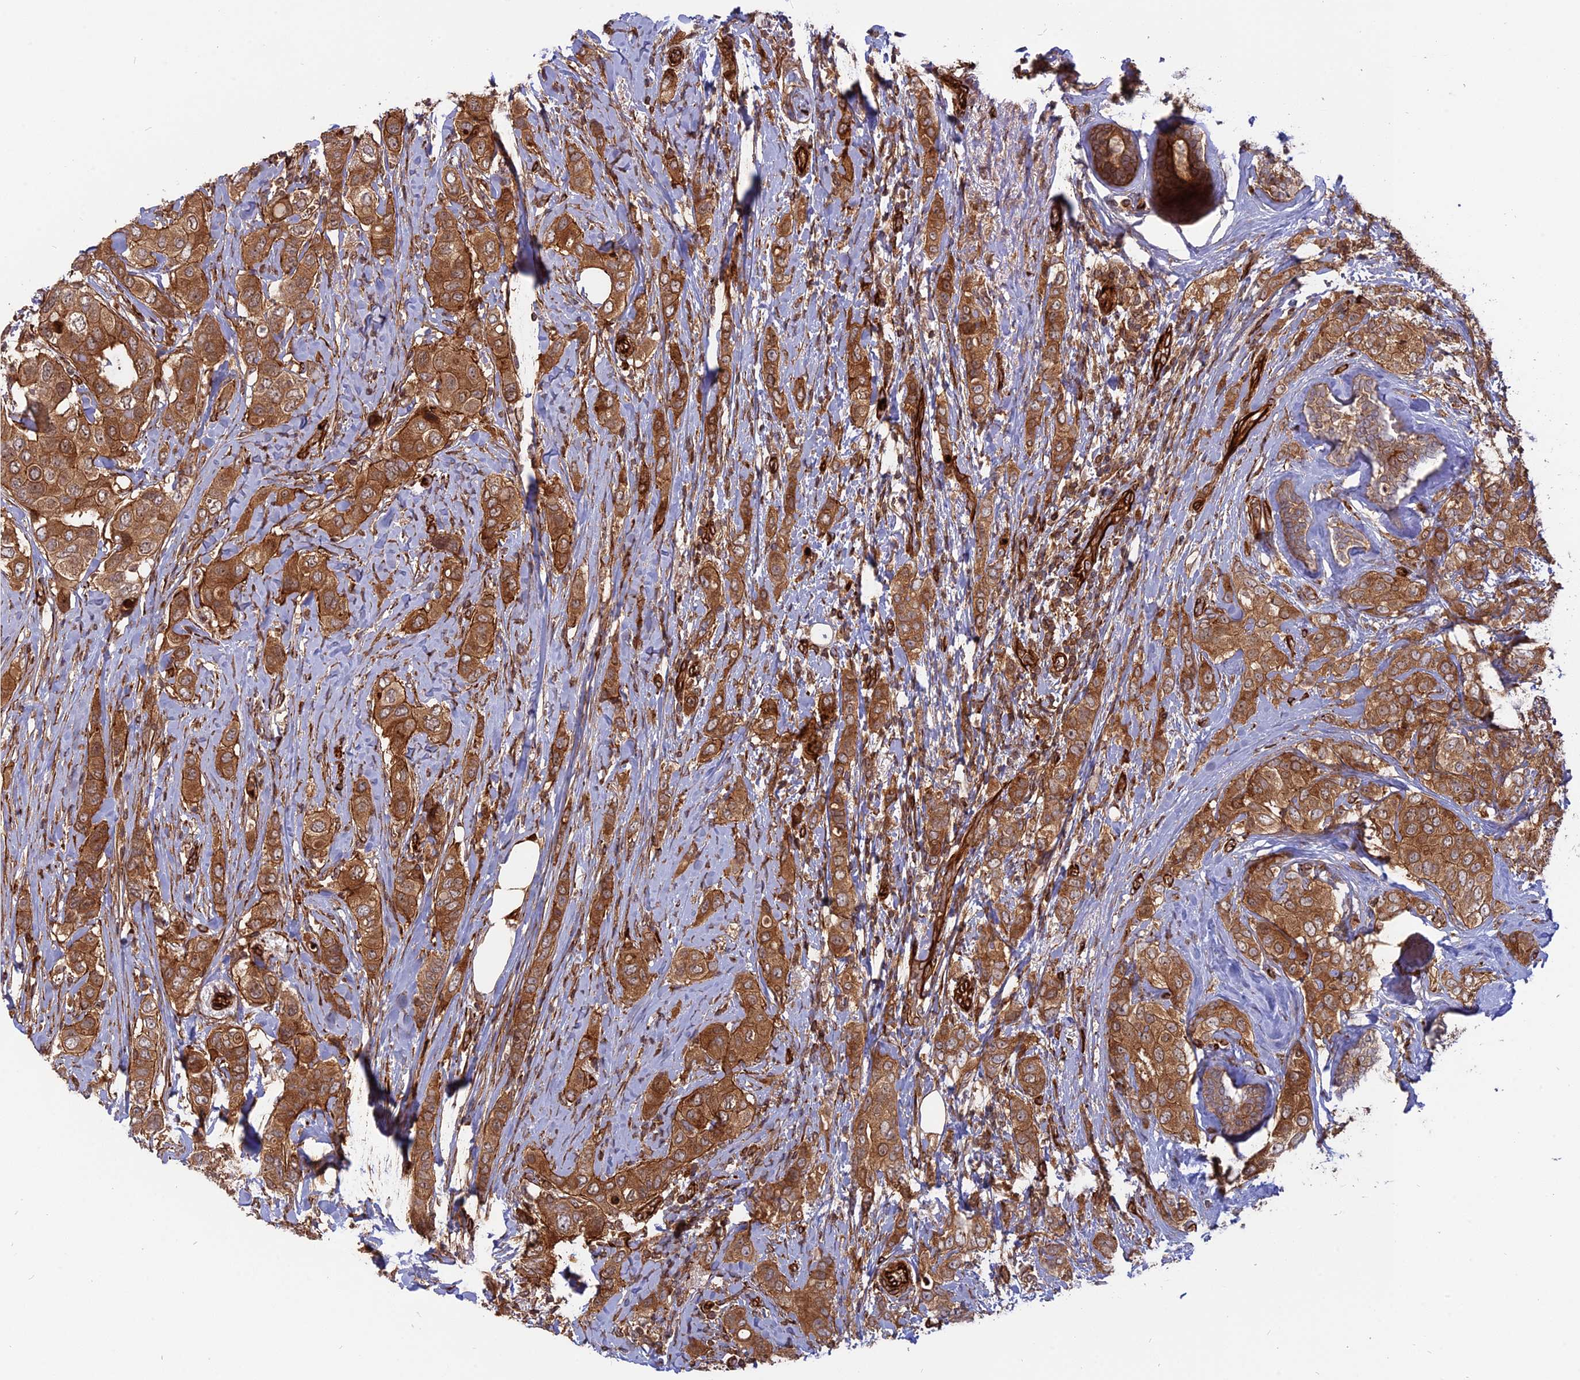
{"staining": {"intensity": "moderate", "quantity": ">75%", "location": "cytoplasmic/membranous"}, "tissue": "breast cancer", "cell_type": "Tumor cells", "image_type": "cancer", "snomed": [{"axis": "morphology", "description": "Lobular carcinoma"}, {"axis": "topography", "description": "Breast"}], "caption": "Tumor cells demonstrate medium levels of moderate cytoplasmic/membranous expression in about >75% of cells in breast cancer. The staining is performed using DAB (3,3'-diaminobenzidine) brown chromogen to label protein expression. The nuclei are counter-stained blue using hematoxylin.", "gene": "PHLDB3", "patient": {"sex": "female", "age": 51}}